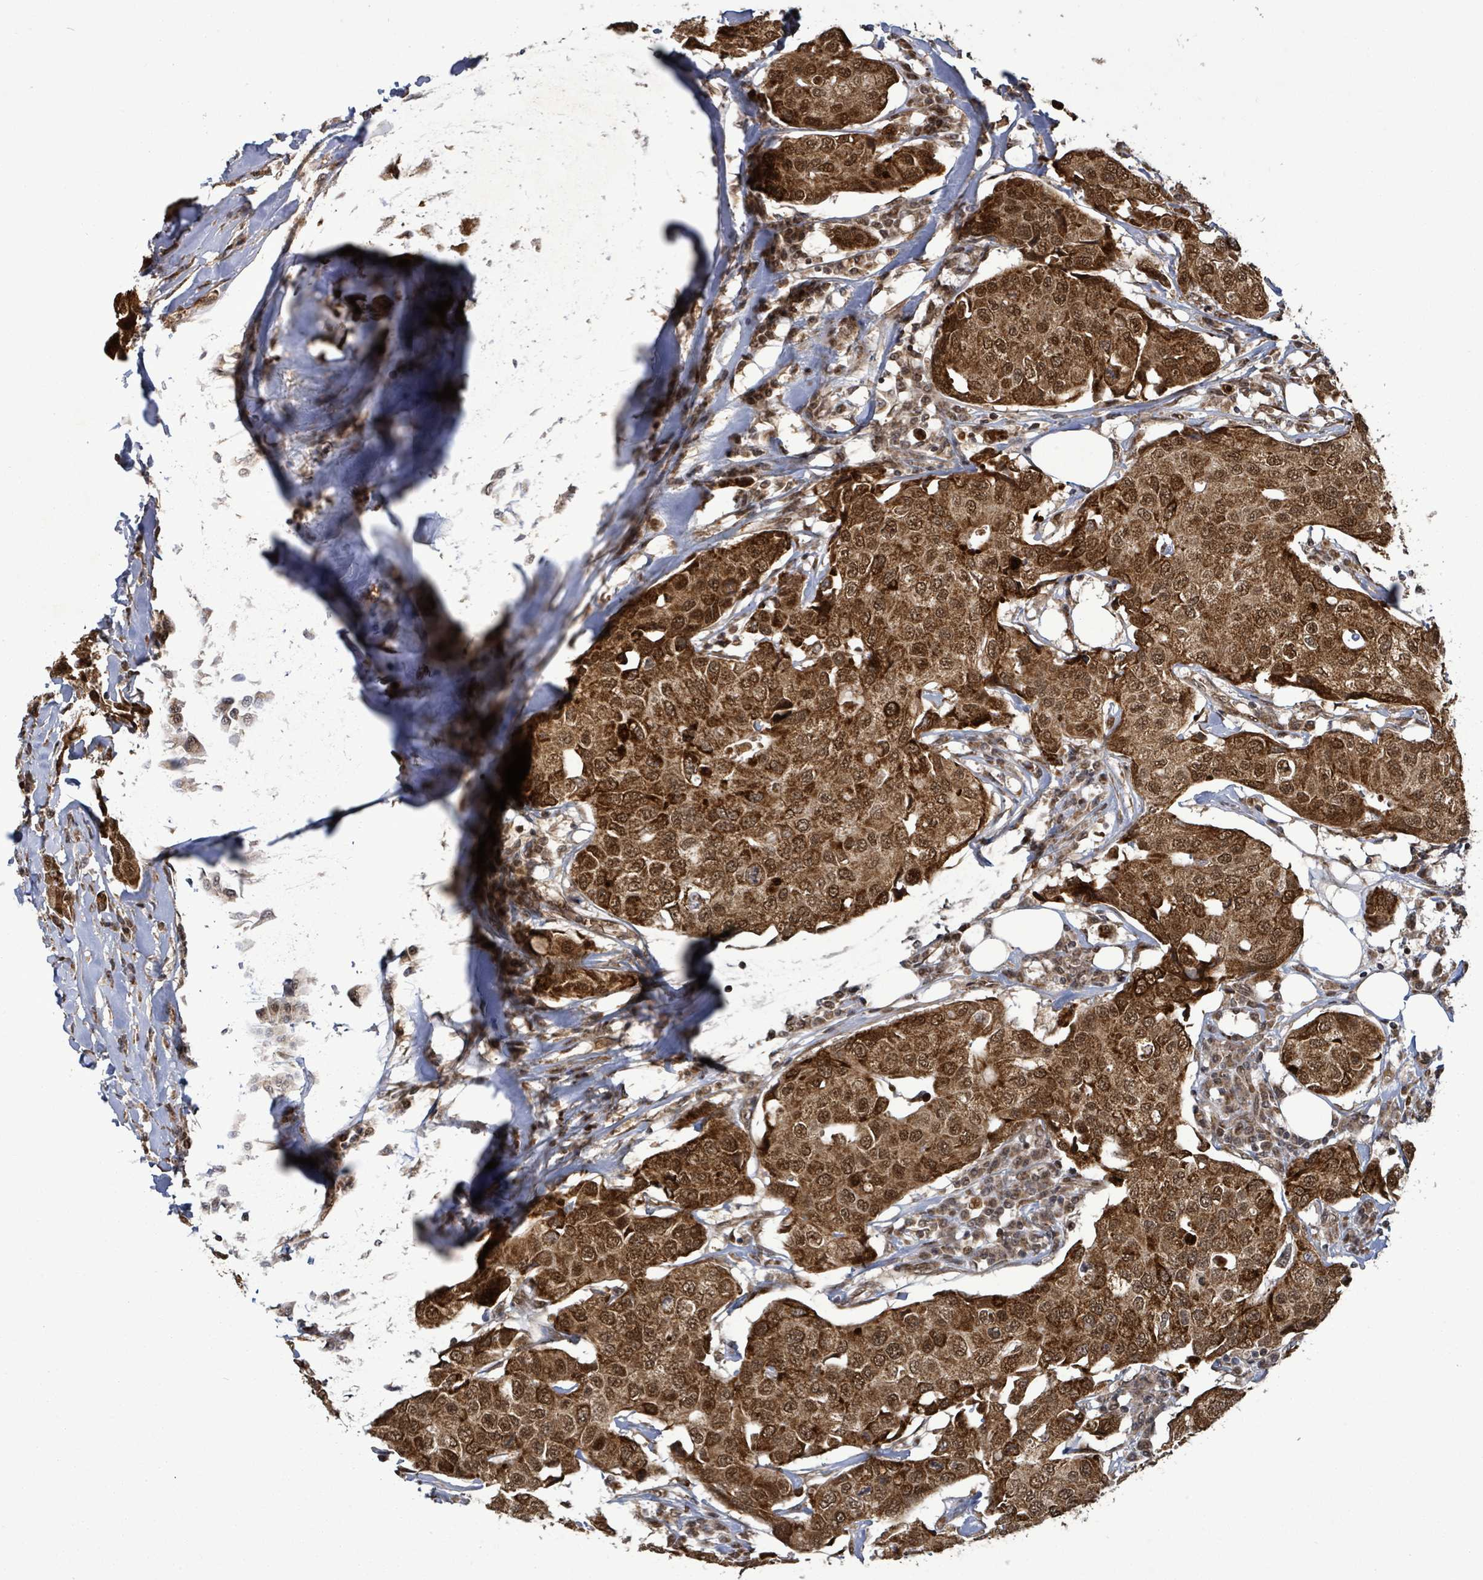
{"staining": {"intensity": "strong", "quantity": ">75%", "location": "cytoplasmic/membranous,nuclear"}, "tissue": "breast cancer", "cell_type": "Tumor cells", "image_type": "cancer", "snomed": [{"axis": "morphology", "description": "Duct carcinoma"}, {"axis": "topography", "description": "Breast"}], "caption": "IHC (DAB) staining of human breast infiltrating ductal carcinoma displays strong cytoplasmic/membranous and nuclear protein expression in approximately >75% of tumor cells.", "gene": "PATZ1", "patient": {"sex": "female", "age": 80}}